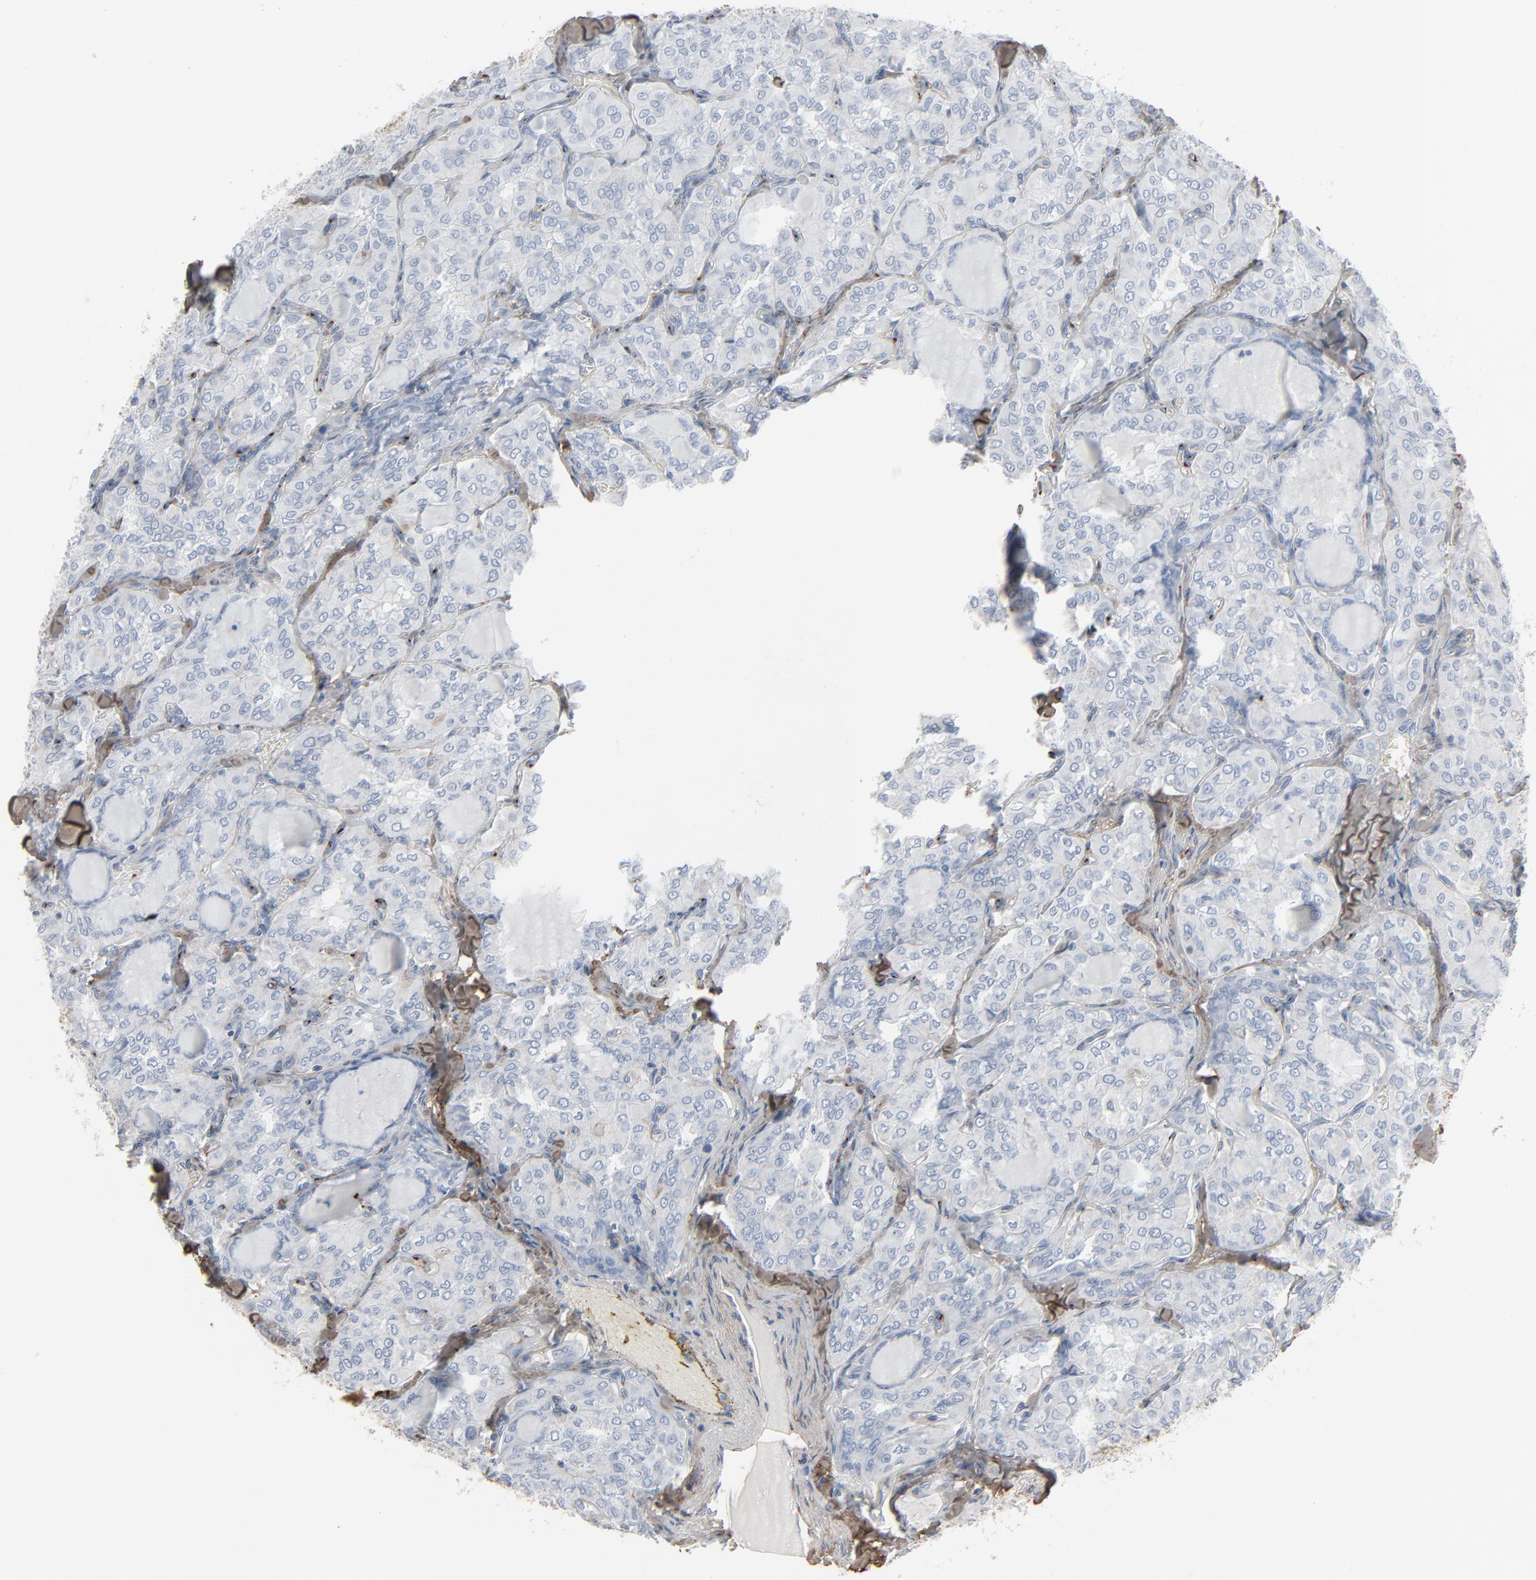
{"staining": {"intensity": "negative", "quantity": "none", "location": "none"}, "tissue": "thyroid cancer", "cell_type": "Tumor cells", "image_type": "cancer", "snomed": [{"axis": "morphology", "description": "Papillary adenocarcinoma, NOS"}, {"axis": "topography", "description": "Thyroid gland"}], "caption": "A micrograph of human thyroid papillary adenocarcinoma is negative for staining in tumor cells.", "gene": "BGN", "patient": {"sex": "male", "age": 20}}